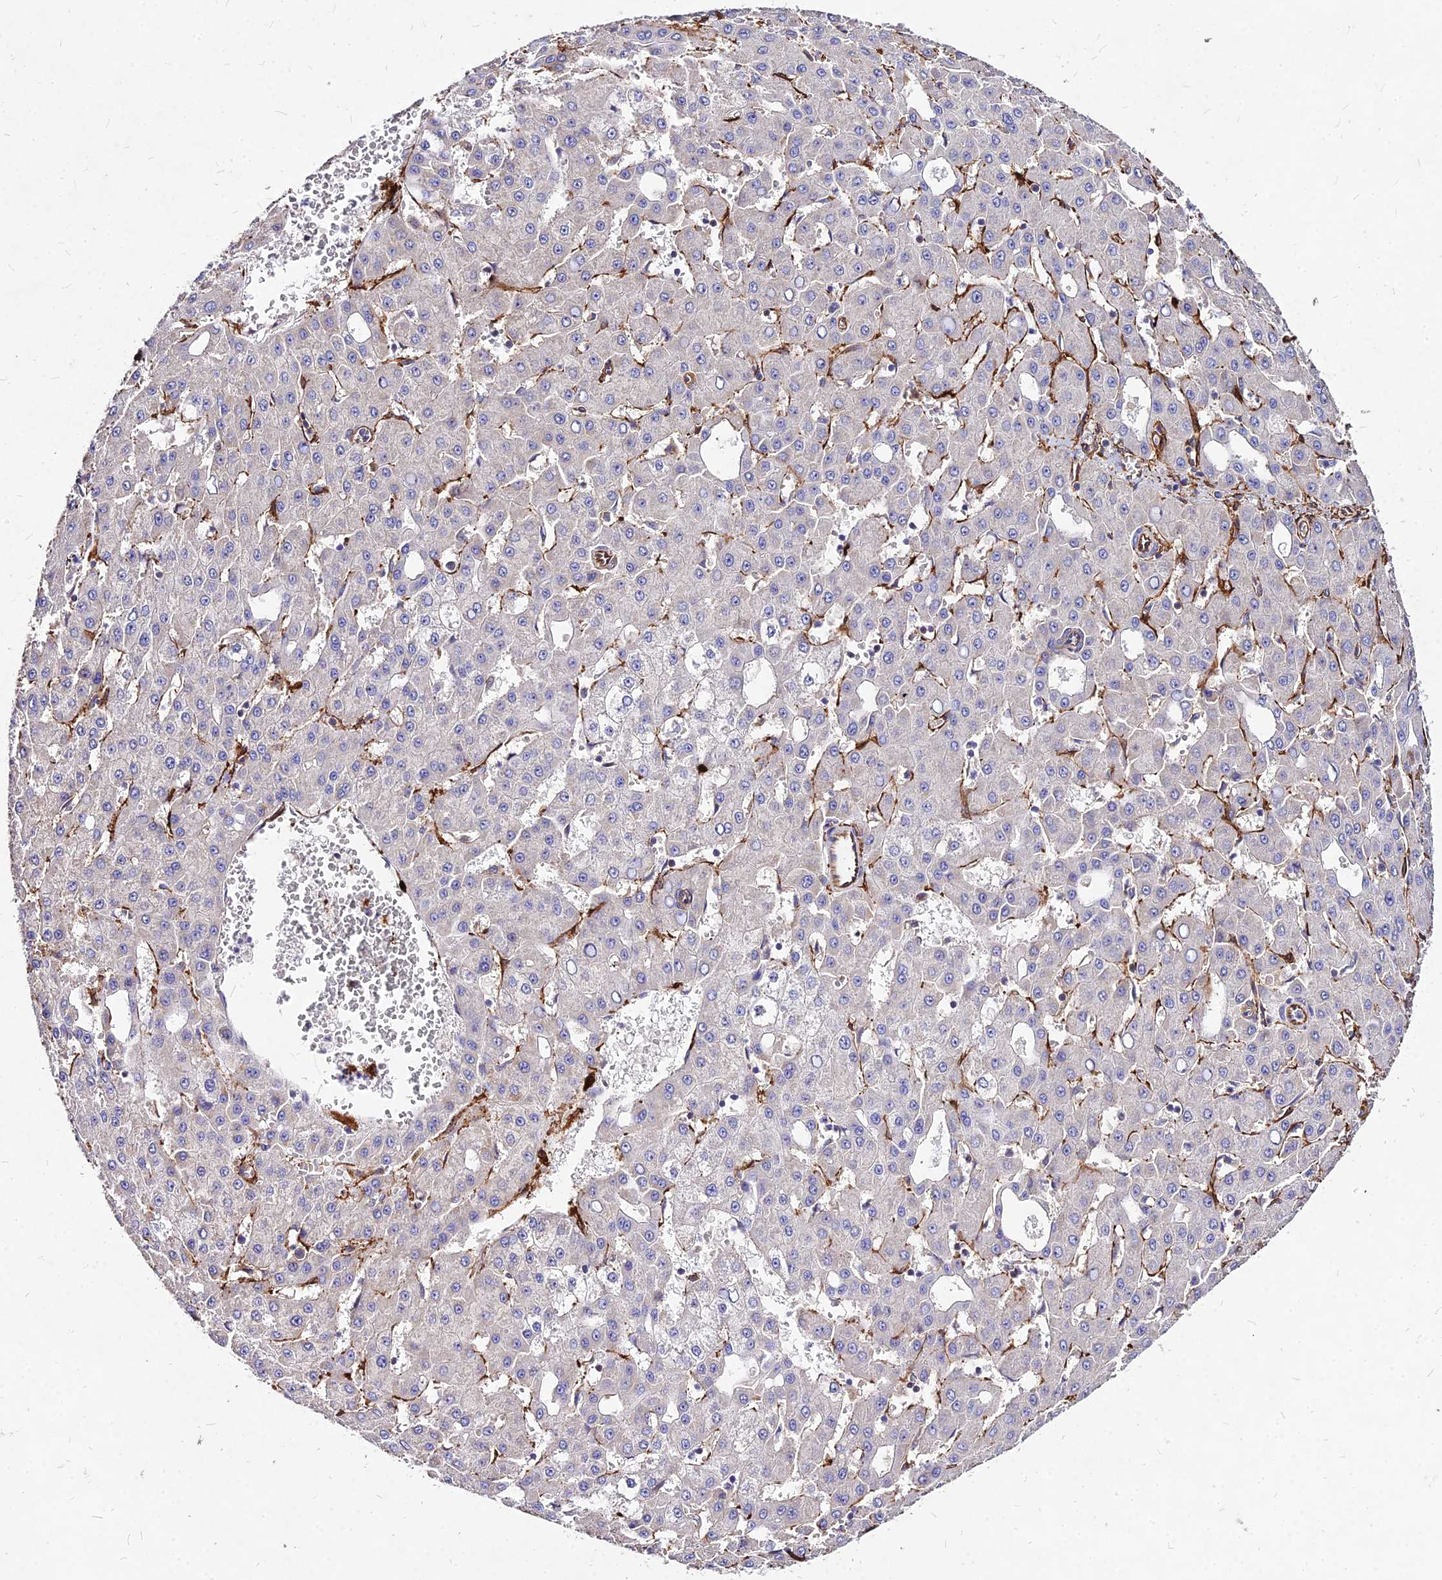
{"staining": {"intensity": "negative", "quantity": "none", "location": "none"}, "tissue": "liver cancer", "cell_type": "Tumor cells", "image_type": "cancer", "snomed": [{"axis": "morphology", "description": "Carcinoma, Hepatocellular, NOS"}, {"axis": "topography", "description": "Liver"}], "caption": "Protein analysis of liver cancer demonstrates no significant staining in tumor cells.", "gene": "EFCC1", "patient": {"sex": "male", "age": 47}}